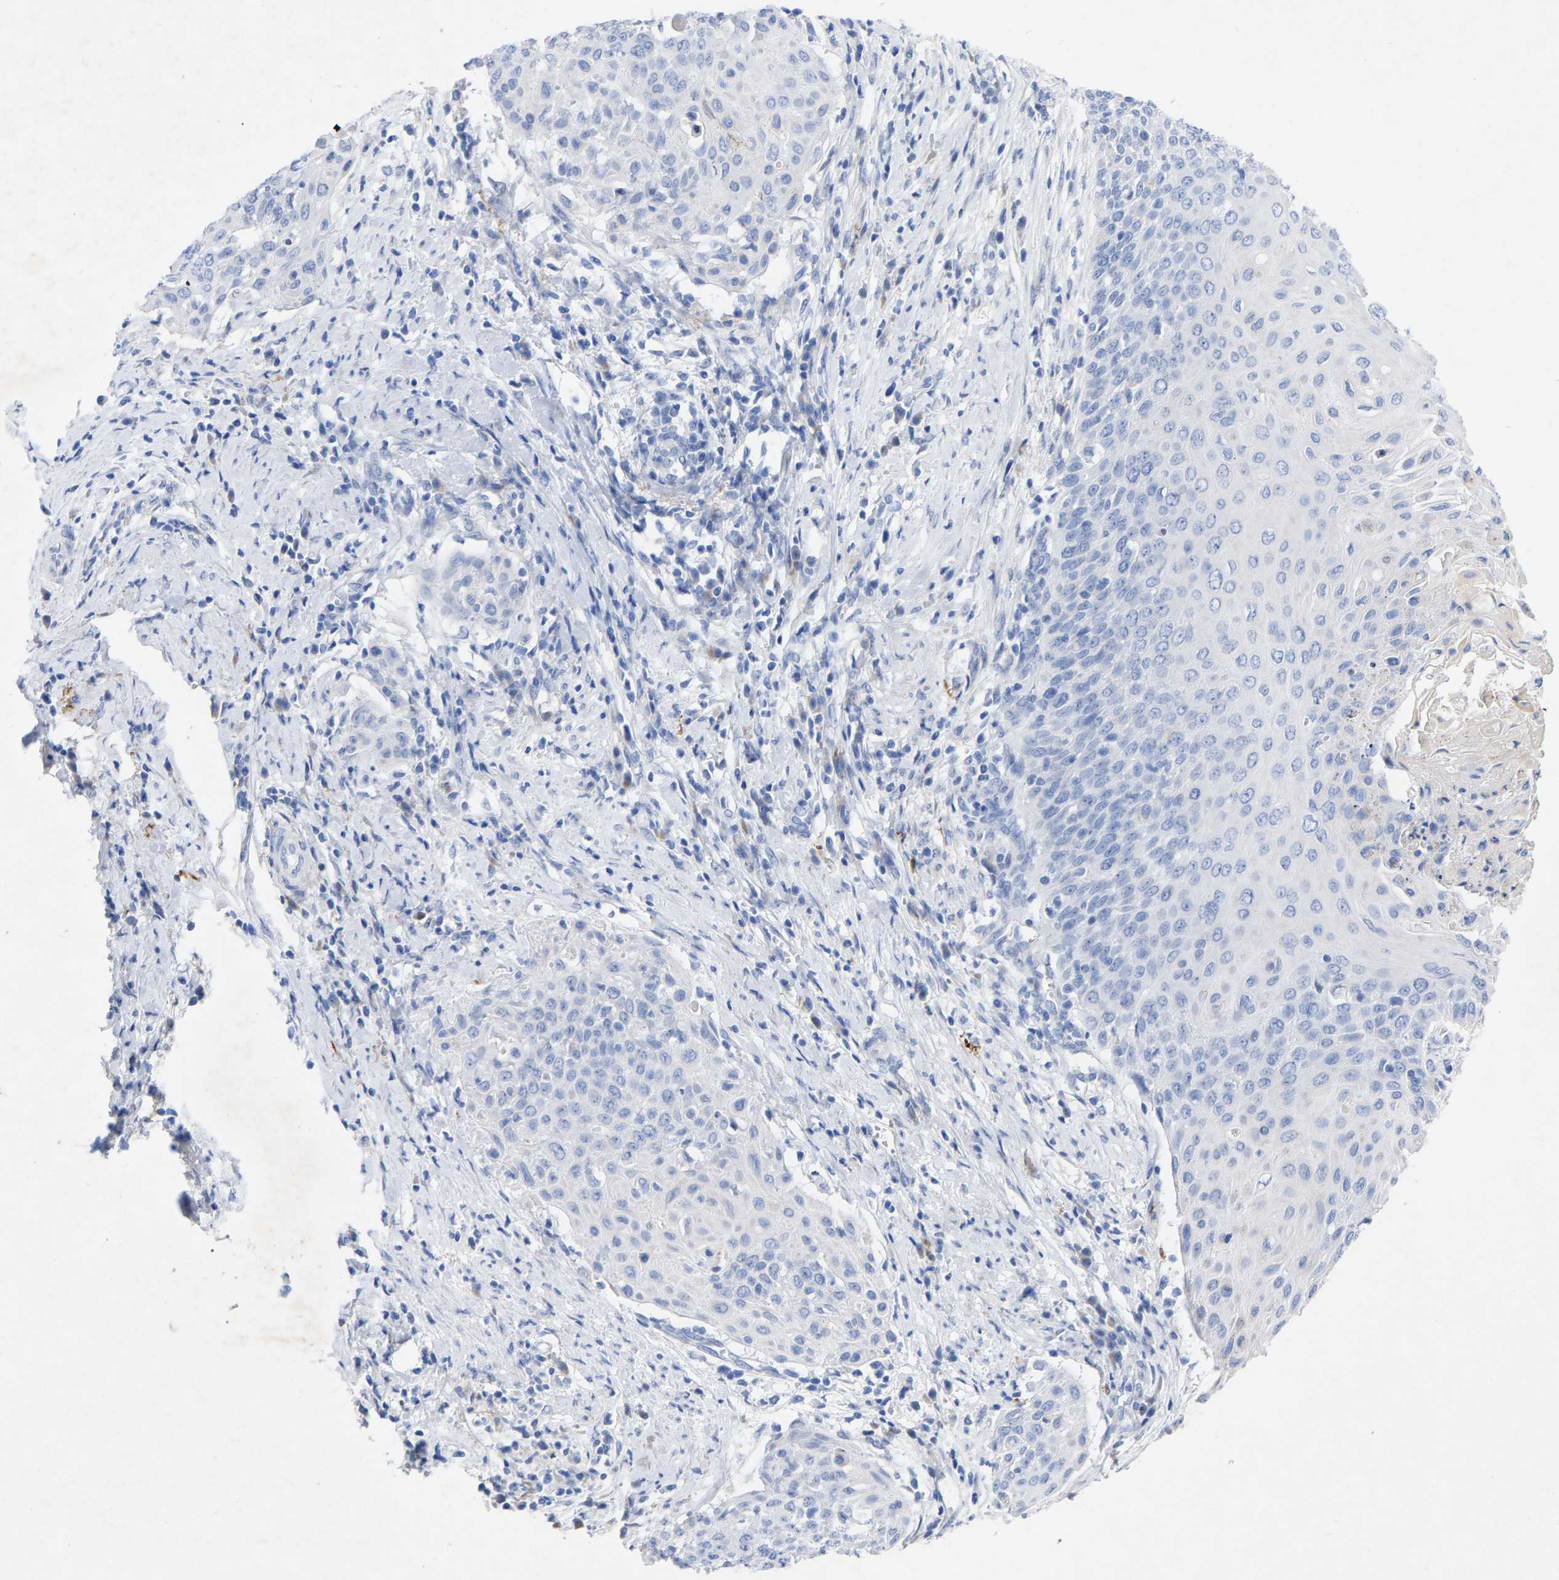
{"staining": {"intensity": "negative", "quantity": "none", "location": "none"}, "tissue": "cervical cancer", "cell_type": "Tumor cells", "image_type": "cancer", "snomed": [{"axis": "morphology", "description": "Squamous cell carcinoma, NOS"}, {"axis": "topography", "description": "Cervix"}], "caption": "Micrograph shows no protein positivity in tumor cells of squamous cell carcinoma (cervical) tissue.", "gene": "STRIP2", "patient": {"sex": "female", "age": 39}}